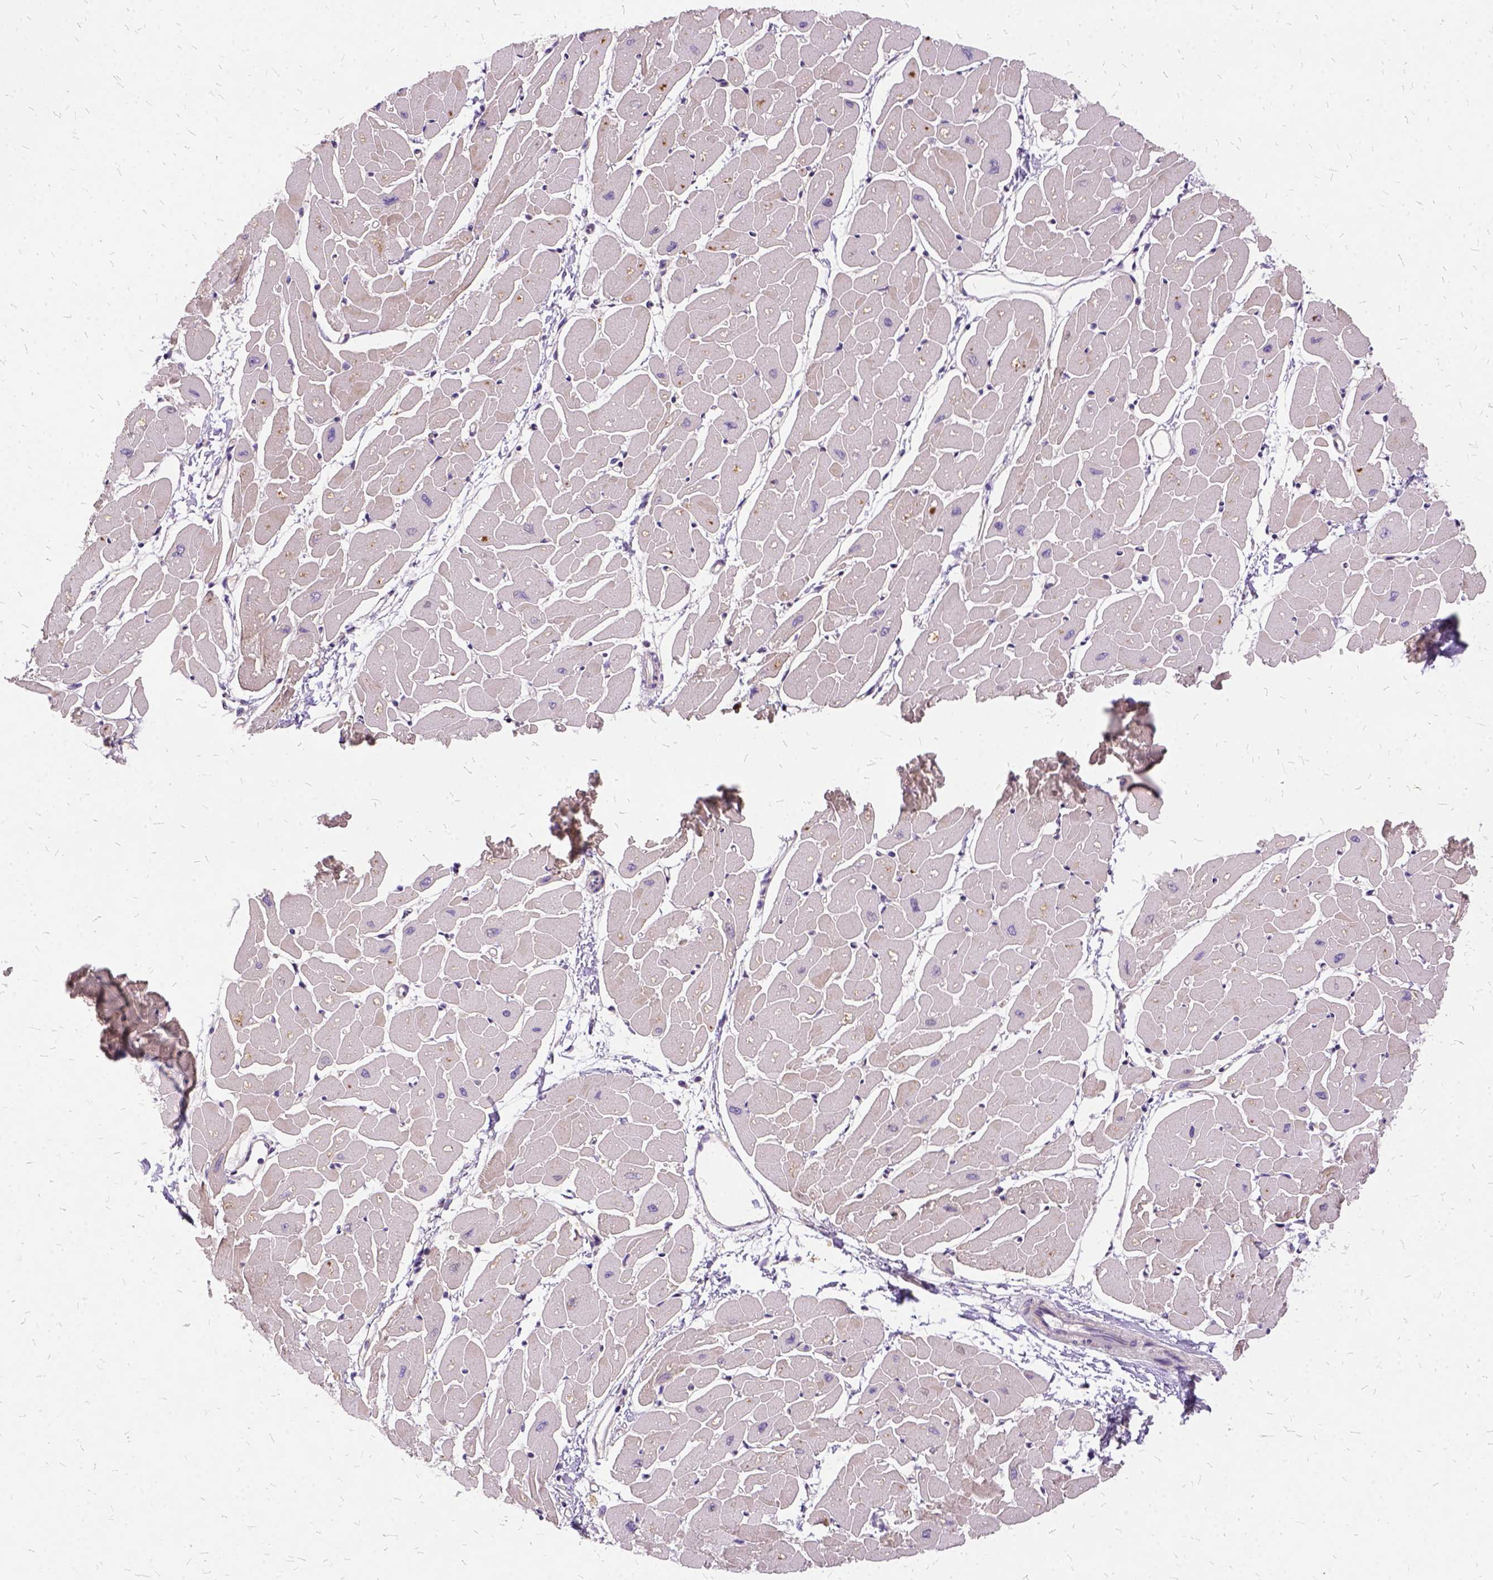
{"staining": {"intensity": "negative", "quantity": "none", "location": "none"}, "tissue": "heart muscle", "cell_type": "Cardiomyocytes", "image_type": "normal", "snomed": [{"axis": "morphology", "description": "Normal tissue, NOS"}, {"axis": "topography", "description": "Heart"}], "caption": "Cardiomyocytes show no significant positivity in benign heart muscle.", "gene": "ILRUN", "patient": {"sex": "male", "age": 57}}